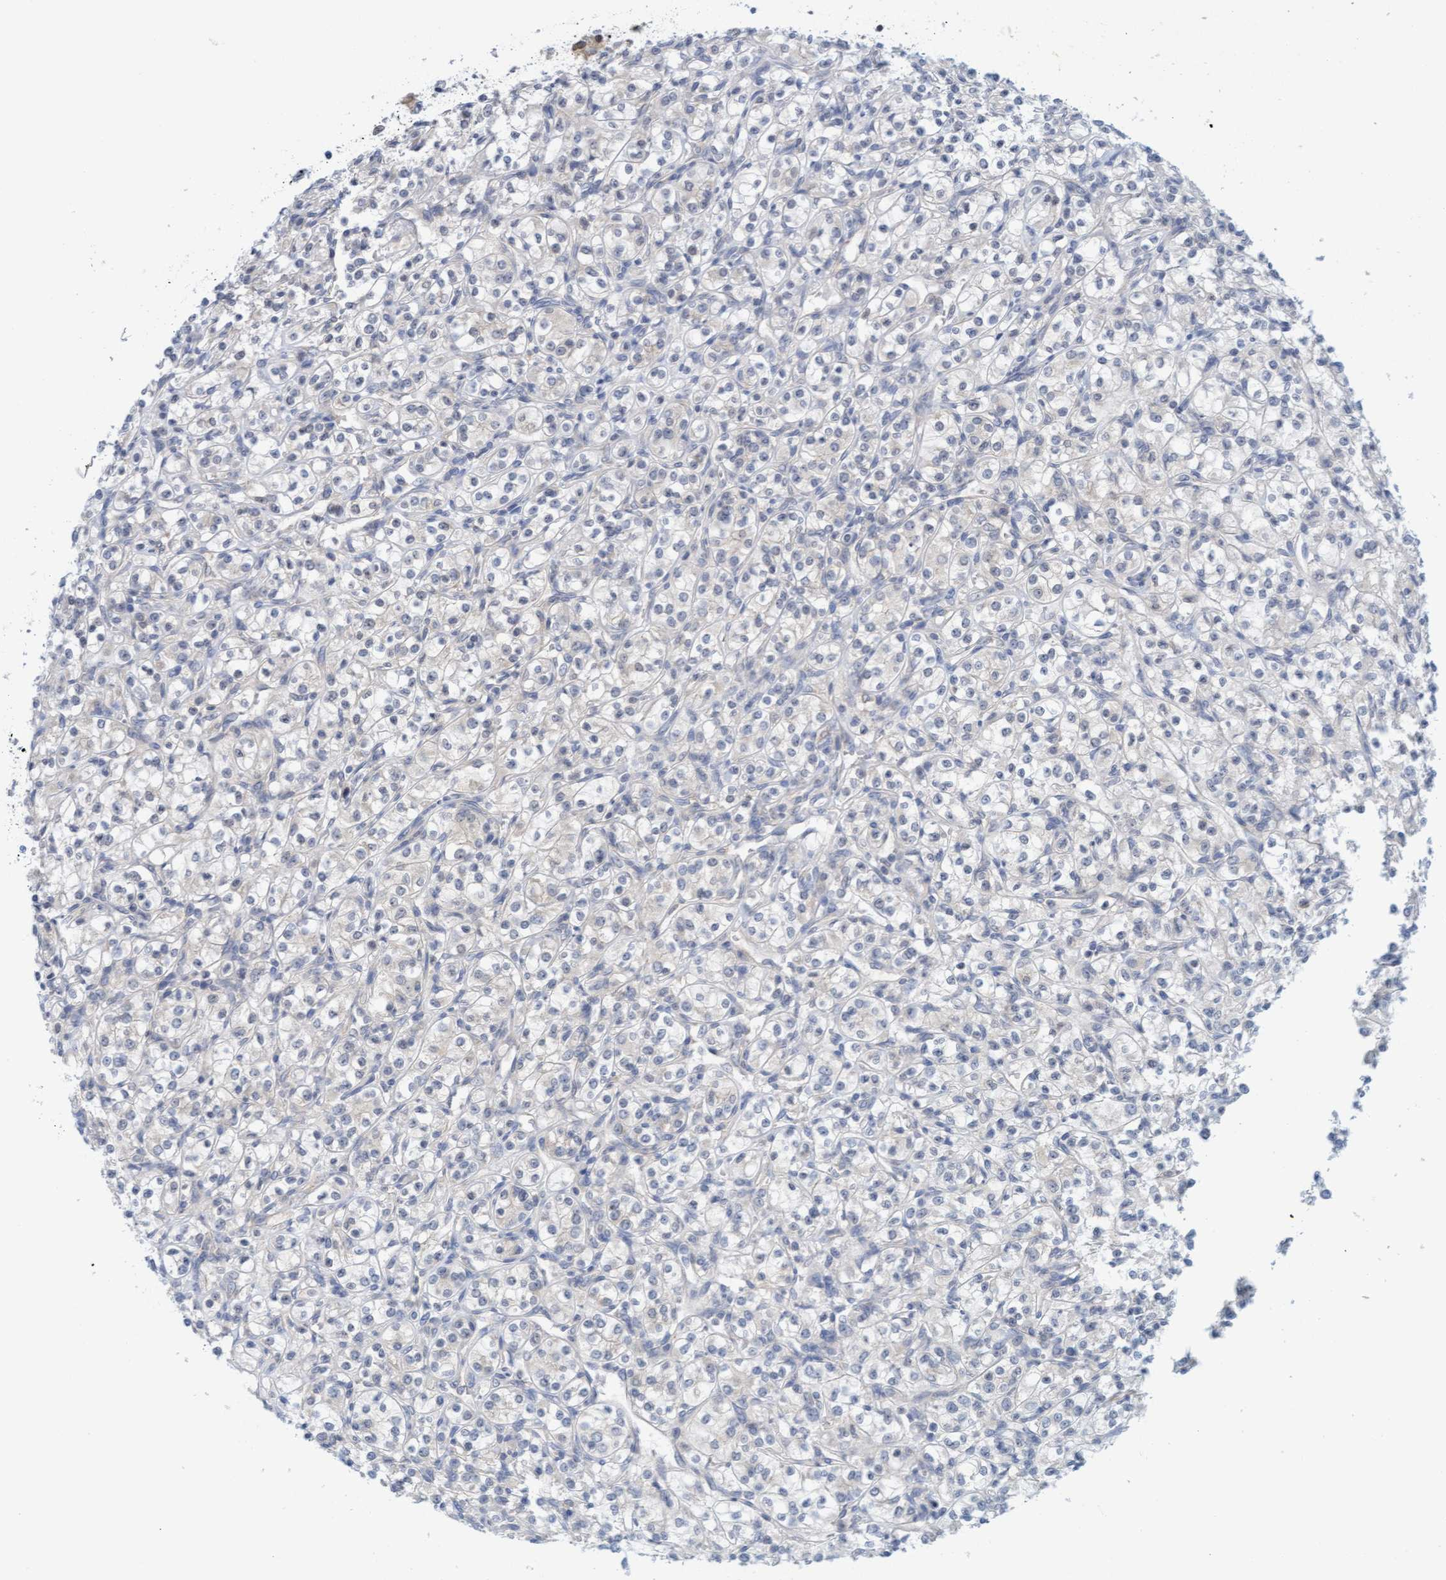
{"staining": {"intensity": "negative", "quantity": "none", "location": "none"}, "tissue": "renal cancer", "cell_type": "Tumor cells", "image_type": "cancer", "snomed": [{"axis": "morphology", "description": "Adenocarcinoma, NOS"}, {"axis": "topography", "description": "Kidney"}], "caption": "Human renal cancer (adenocarcinoma) stained for a protein using immunohistochemistry (IHC) displays no positivity in tumor cells.", "gene": "AMZ2", "patient": {"sex": "male", "age": 77}}